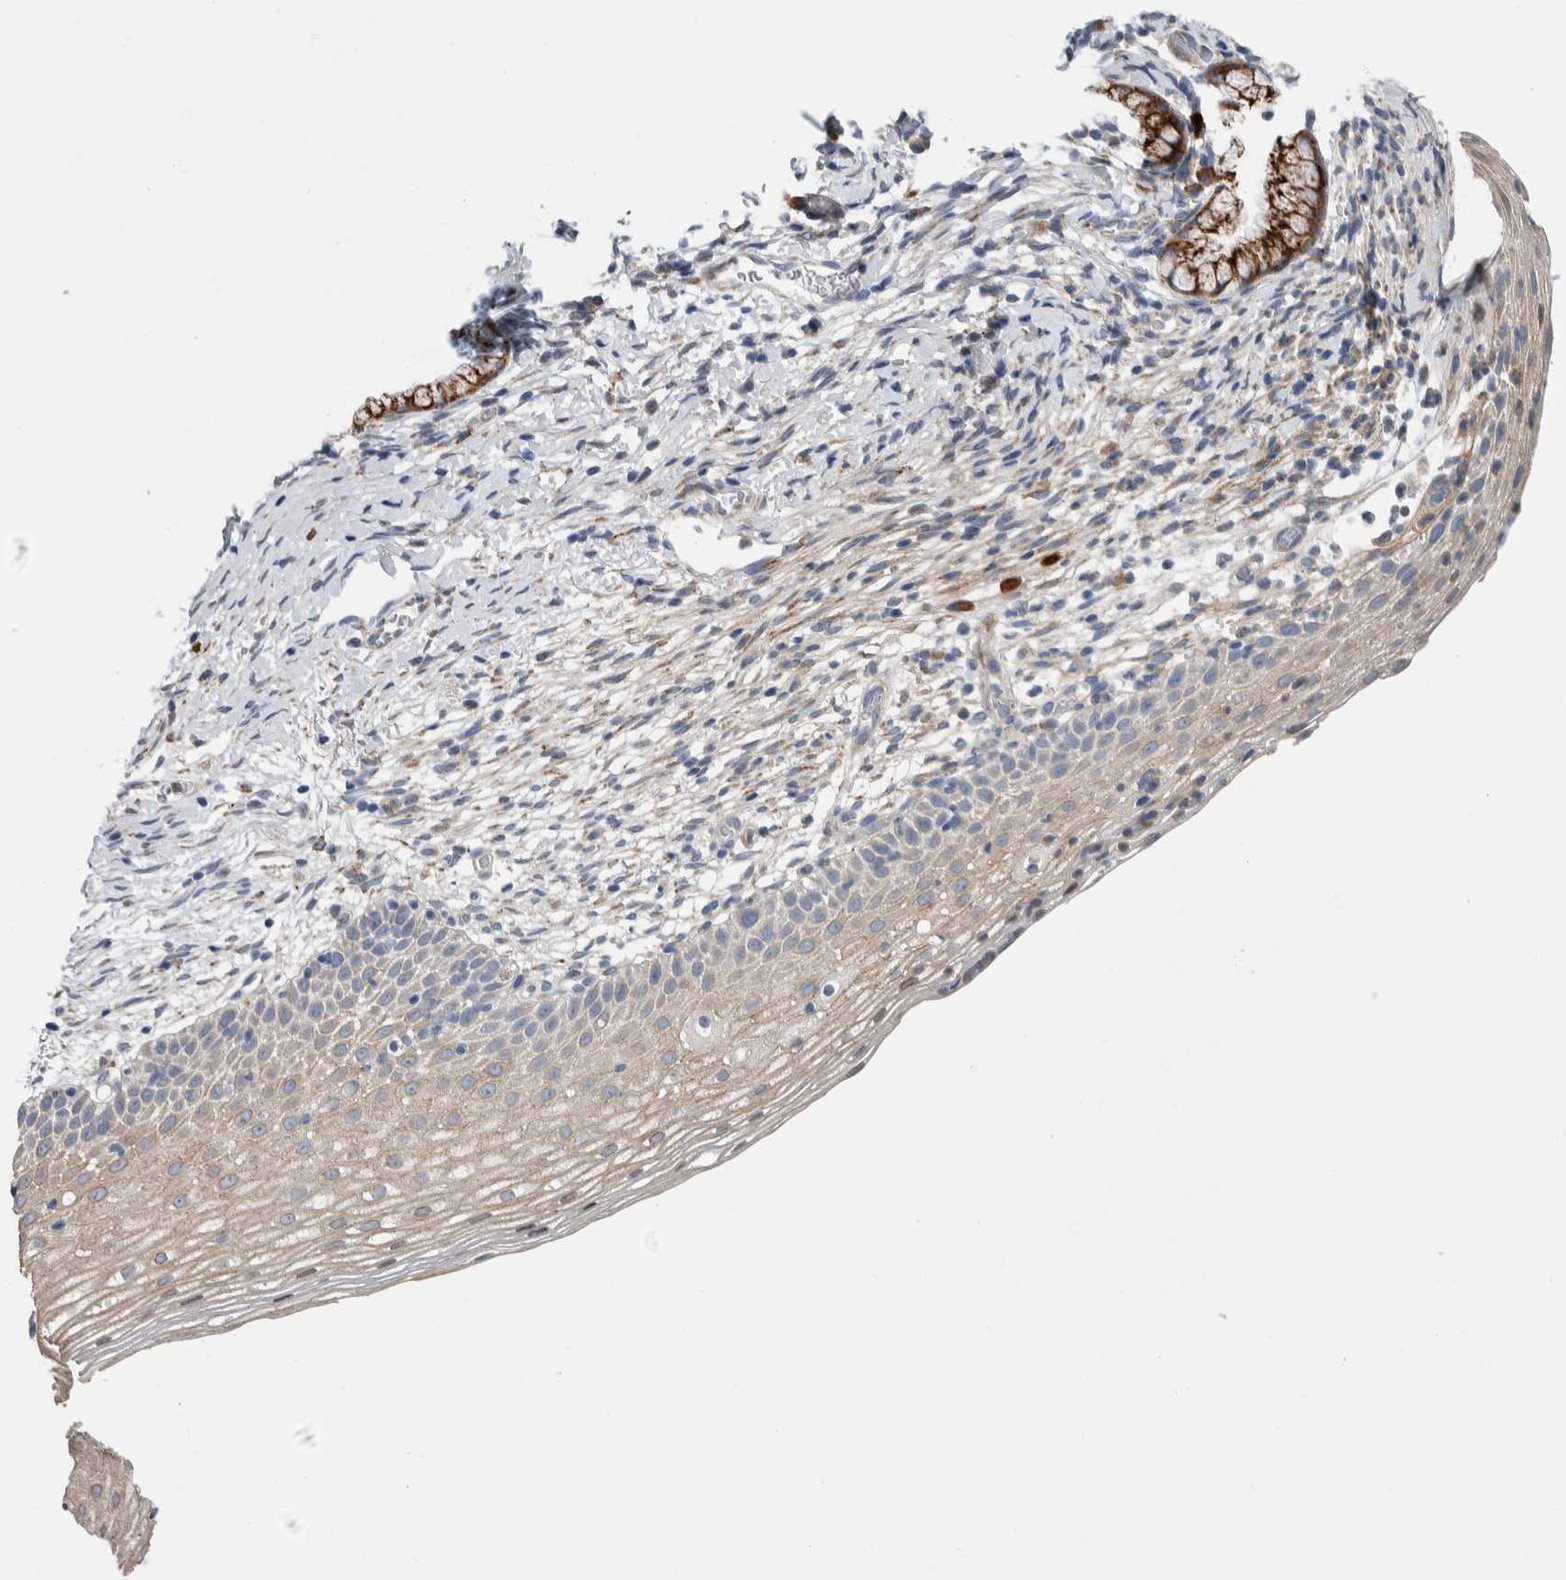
{"staining": {"intensity": "moderate", "quantity": ">75%", "location": "cytoplasmic/membranous"}, "tissue": "cervix", "cell_type": "Glandular cells", "image_type": "normal", "snomed": [{"axis": "morphology", "description": "Normal tissue, NOS"}, {"axis": "topography", "description": "Cervix"}], "caption": "About >75% of glandular cells in benign cervix exhibit moderate cytoplasmic/membranous protein positivity as visualized by brown immunohistochemical staining.", "gene": "ENGASE", "patient": {"sex": "female", "age": 72}}